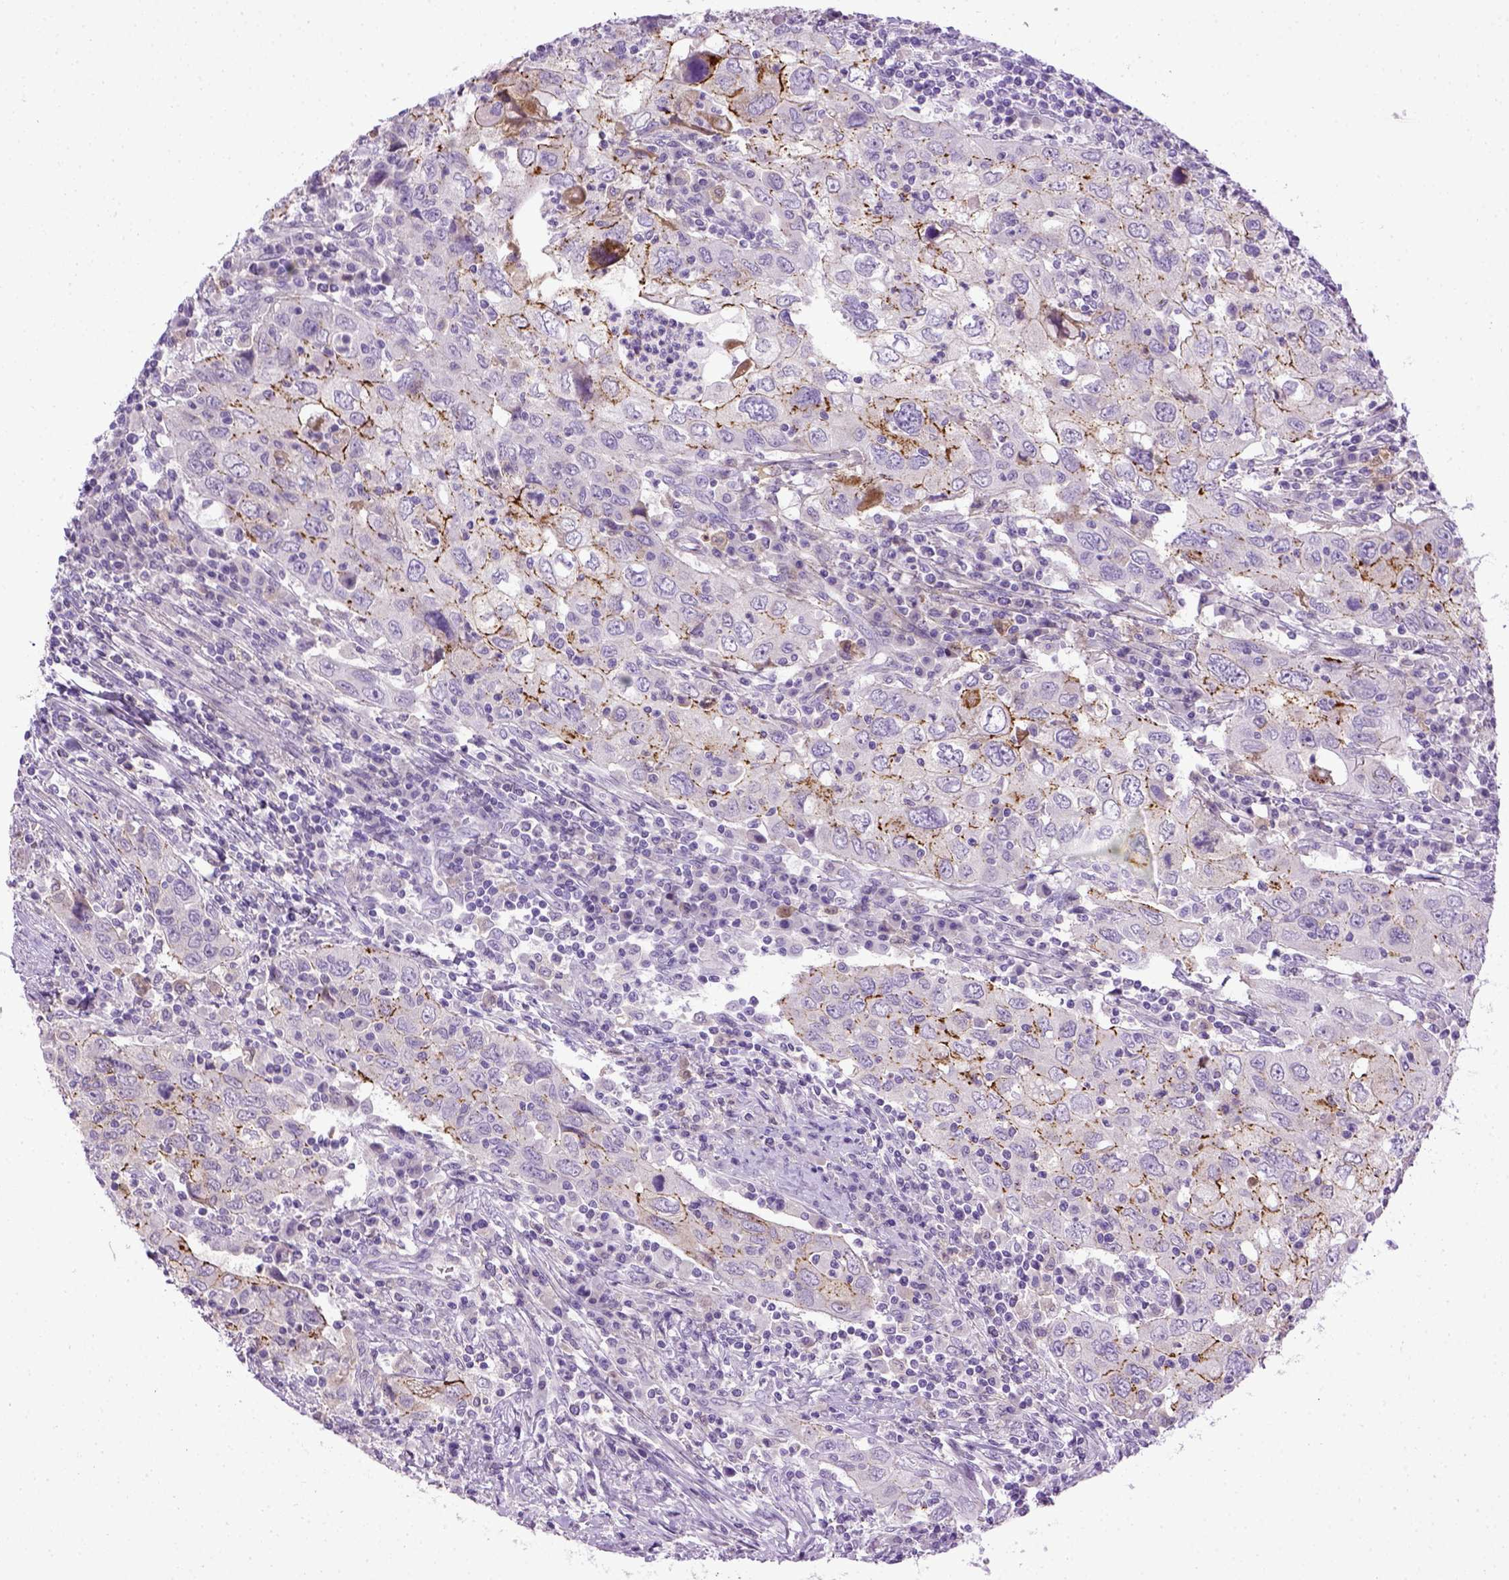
{"staining": {"intensity": "strong", "quantity": "<25%", "location": "cytoplasmic/membranous"}, "tissue": "urothelial cancer", "cell_type": "Tumor cells", "image_type": "cancer", "snomed": [{"axis": "morphology", "description": "Urothelial carcinoma, High grade"}, {"axis": "topography", "description": "Urinary bladder"}], "caption": "A medium amount of strong cytoplasmic/membranous staining is present in approximately <25% of tumor cells in urothelial carcinoma (high-grade) tissue.", "gene": "CDH1", "patient": {"sex": "male", "age": 76}}